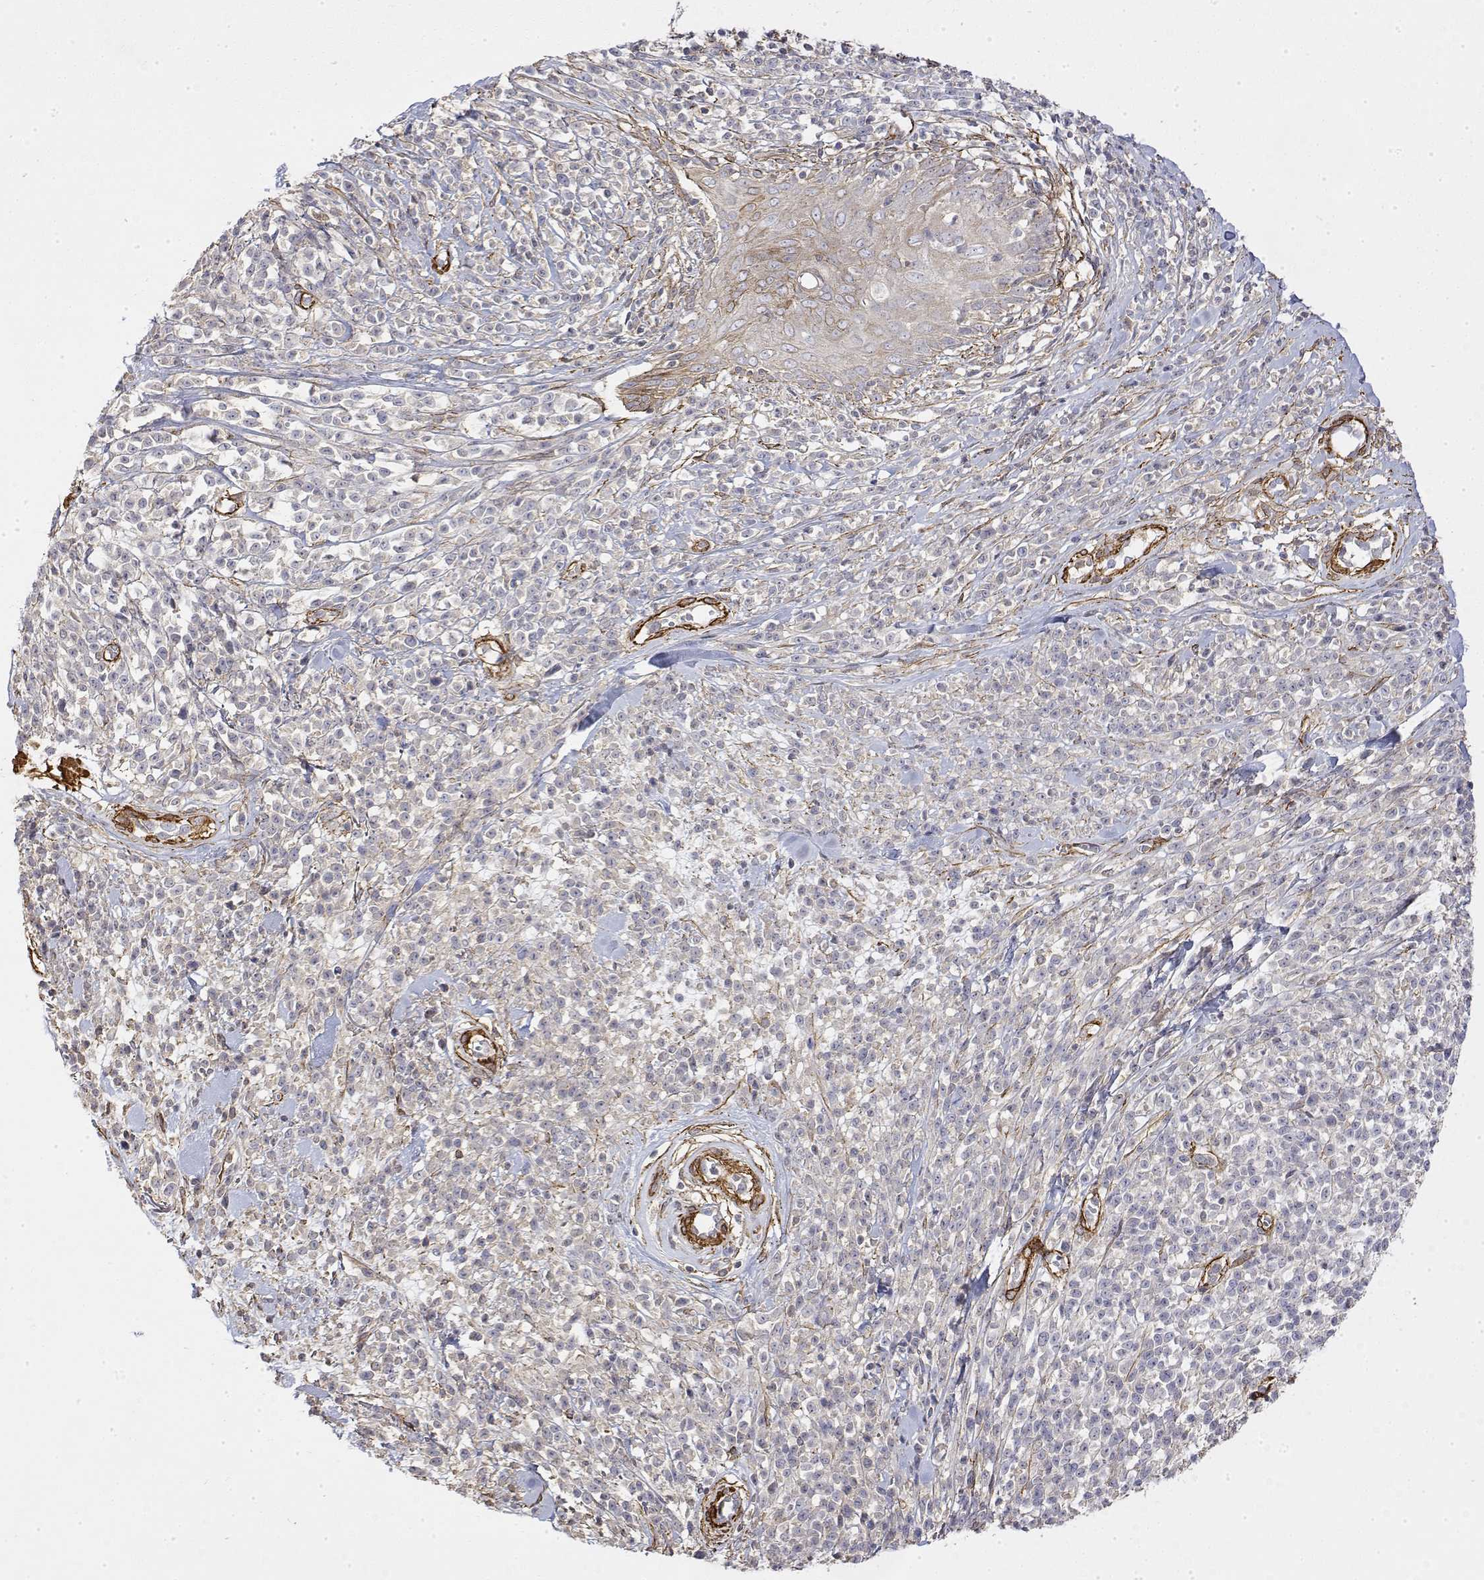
{"staining": {"intensity": "negative", "quantity": "none", "location": "none"}, "tissue": "melanoma", "cell_type": "Tumor cells", "image_type": "cancer", "snomed": [{"axis": "morphology", "description": "Malignant melanoma, NOS"}, {"axis": "topography", "description": "Skin"}, {"axis": "topography", "description": "Skin of trunk"}], "caption": "Melanoma was stained to show a protein in brown. There is no significant staining in tumor cells. (DAB (3,3'-diaminobenzidine) IHC with hematoxylin counter stain).", "gene": "SOWAHD", "patient": {"sex": "male", "age": 74}}